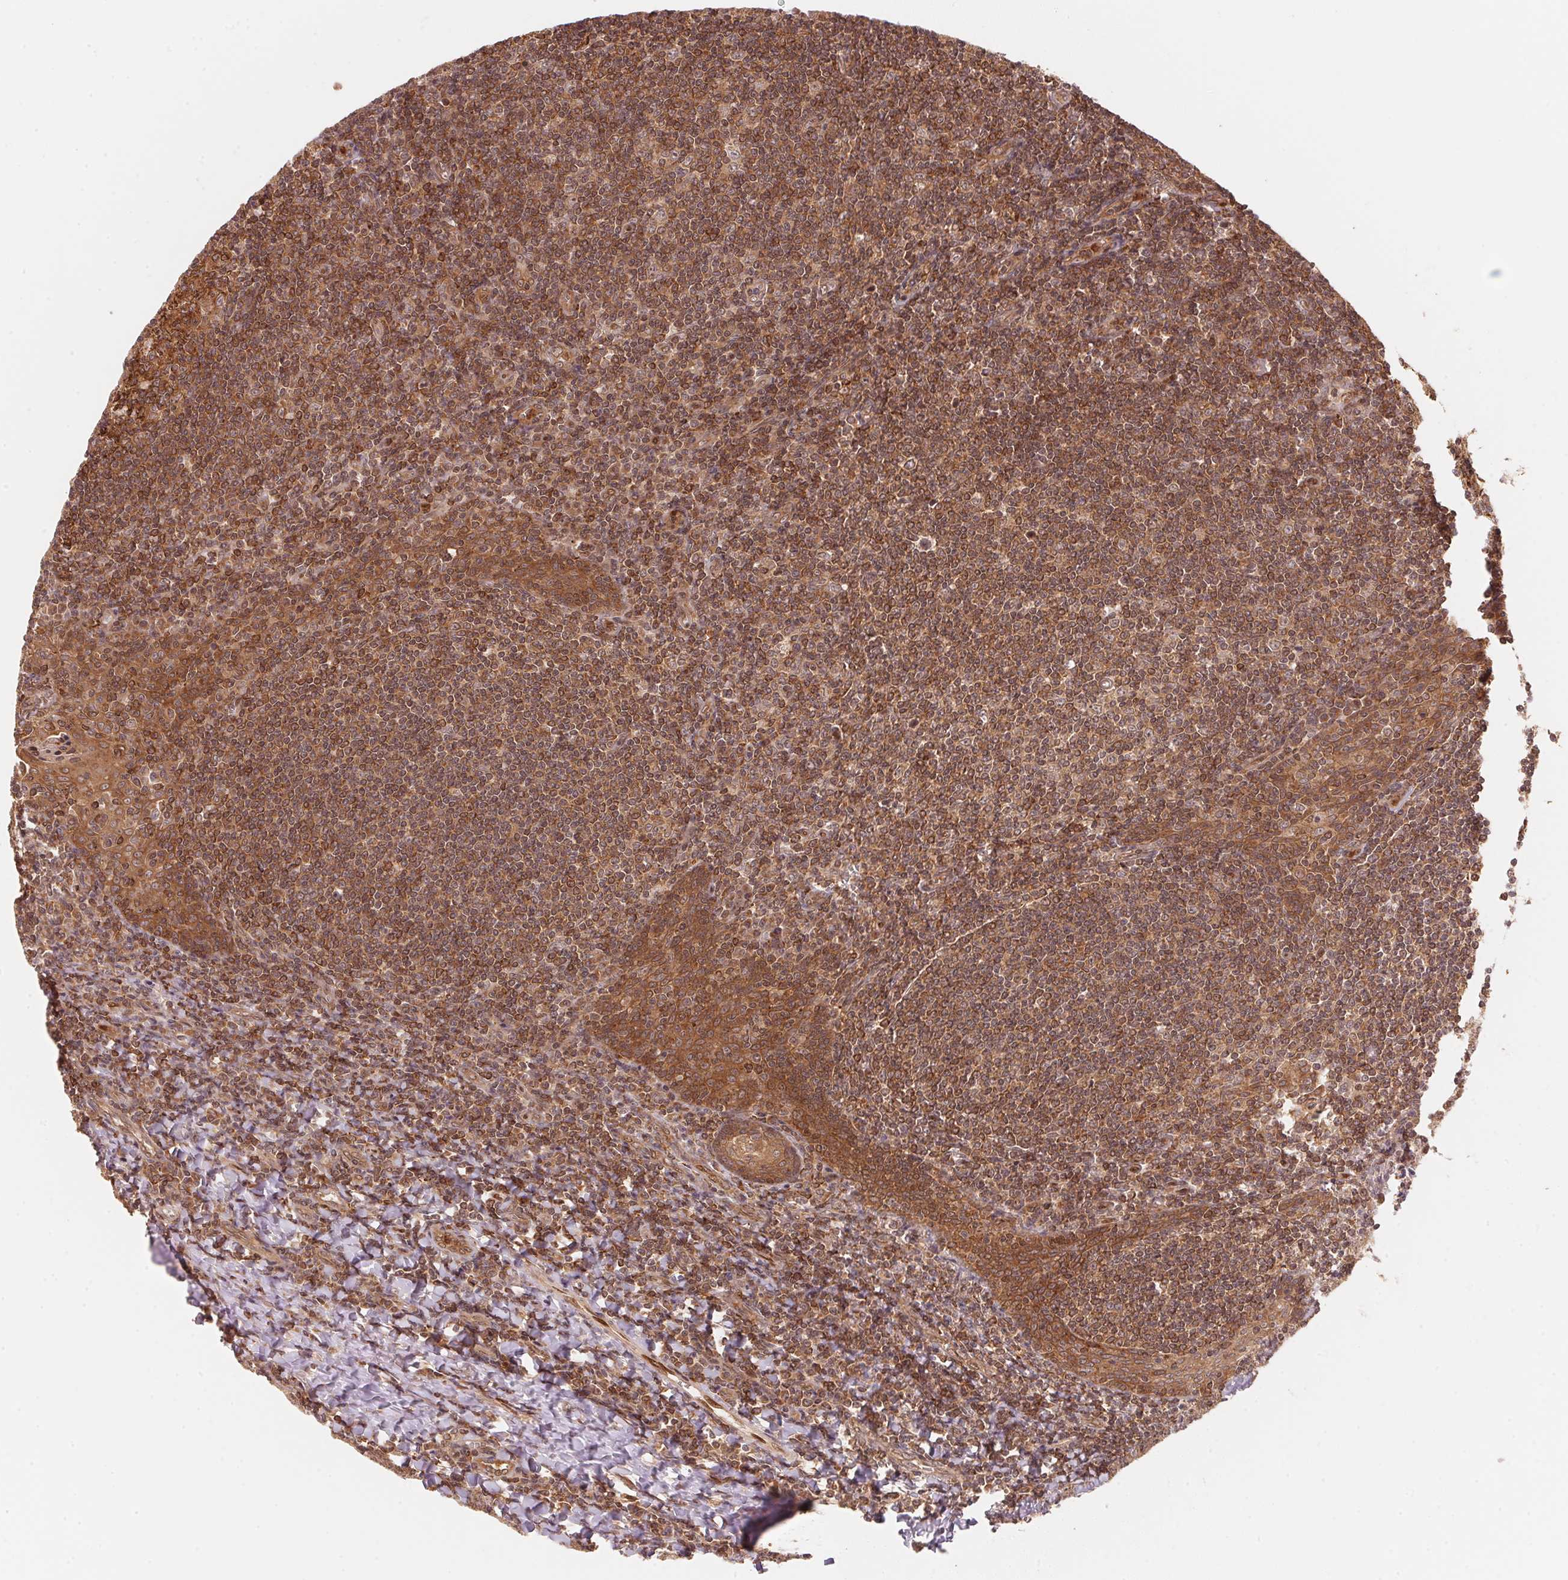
{"staining": {"intensity": "moderate", "quantity": ">75%", "location": "cytoplasmic/membranous,nuclear"}, "tissue": "tonsil", "cell_type": "Germinal center cells", "image_type": "normal", "snomed": [{"axis": "morphology", "description": "Normal tissue, NOS"}, {"axis": "morphology", "description": "Inflammation, NOS"}, {"axis": "topography", "description": "Tonsil"}], "caption": "Normal tonsil was stained to show a protein in brown. There is medium levels of moderate cytoplasmic/membranous,nuclear expression in approximately >75% of germinal center cells. The staining is performed using DAB brown chromogen to label protein expression. The nuclei are counter-stained blue using hematoxylin.", "gene": "CCDC102B", "patient": {"sex": "female", "age": 31}}